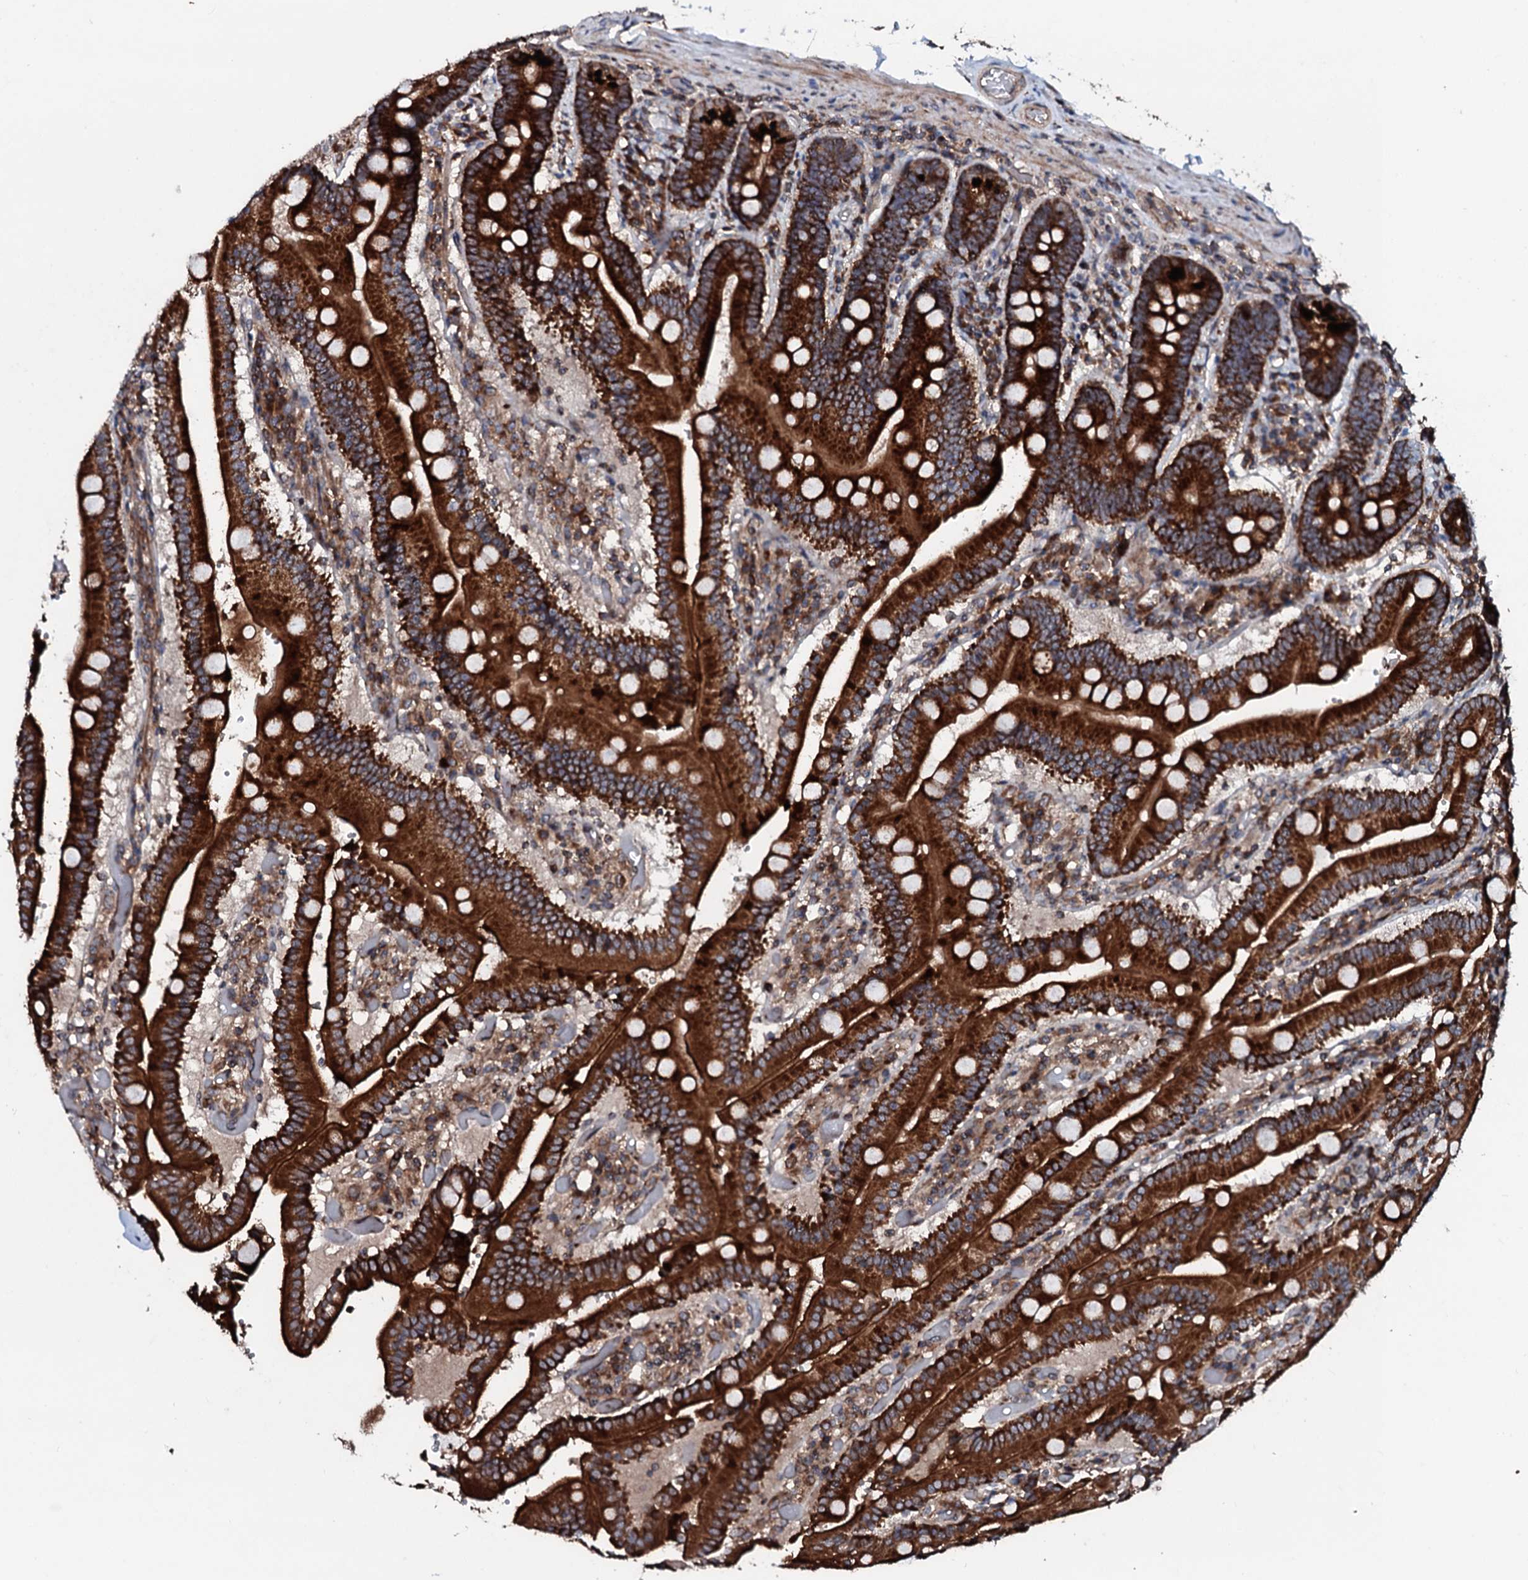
{"staining": {"intensity": "strong", "quantity": ">75%", "location": "cytoplasmic/membranous"}, "tissue": "duodenum", "cell_type": "Glandular cells", "image_type": "normal", "snomed": [{"axis": "morphology", "description": "Normal tissue, NOS"}, {"axis": "topography", "description": "Duodenum"}], "caption": "A histopathology image of human duodenum stained for a protein shows strong cytoplasmic/membranous brown staining in glandular cells. (Stains: DAB (3,3'-diaminobenzidine) in brown, nuclei in blue, Microscopy: brightfield microscopy at high magnification).", "gene": "ENSG00000256591", "patient": {"sex": "female", "age": 62}}